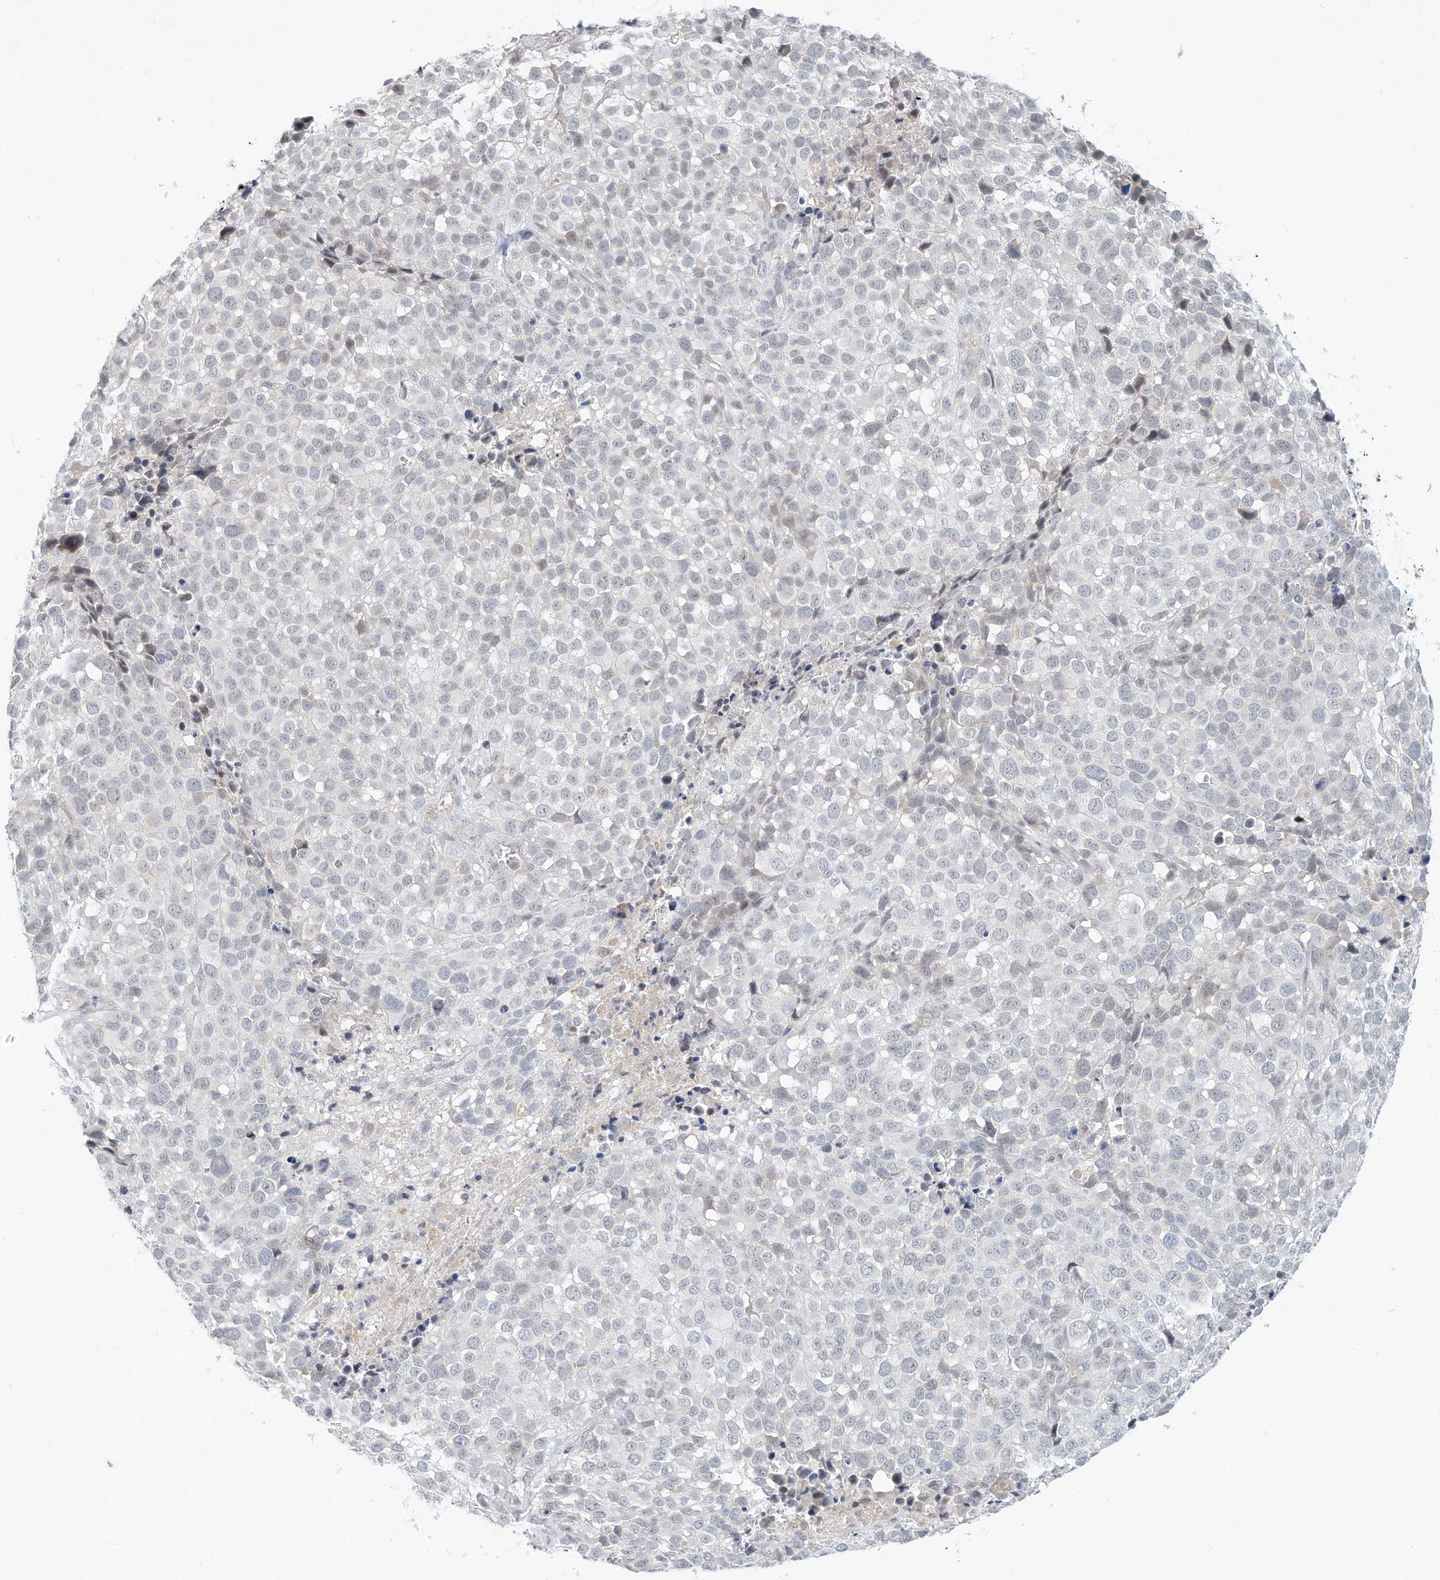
{"staining": {"intensity": "weak", "quantity": "<25%", "location": "nuclear"}, "tissue": "melanoma", "cell_type": "Tumor cells", "image_type": "cancer", "snomed": [{"axis": "morphology", "description": "Malignant melanoma, NOS"}, {"axis": "topography", "description": "Skin of trunk"}], "caption": "Tumor cells show no significant protein positivity in melanoma. (Immunohistochemistry, brightfield microscopy, high magnification).", "gene": "PAK6", "patient": {"sex": "male", "age": 71}}